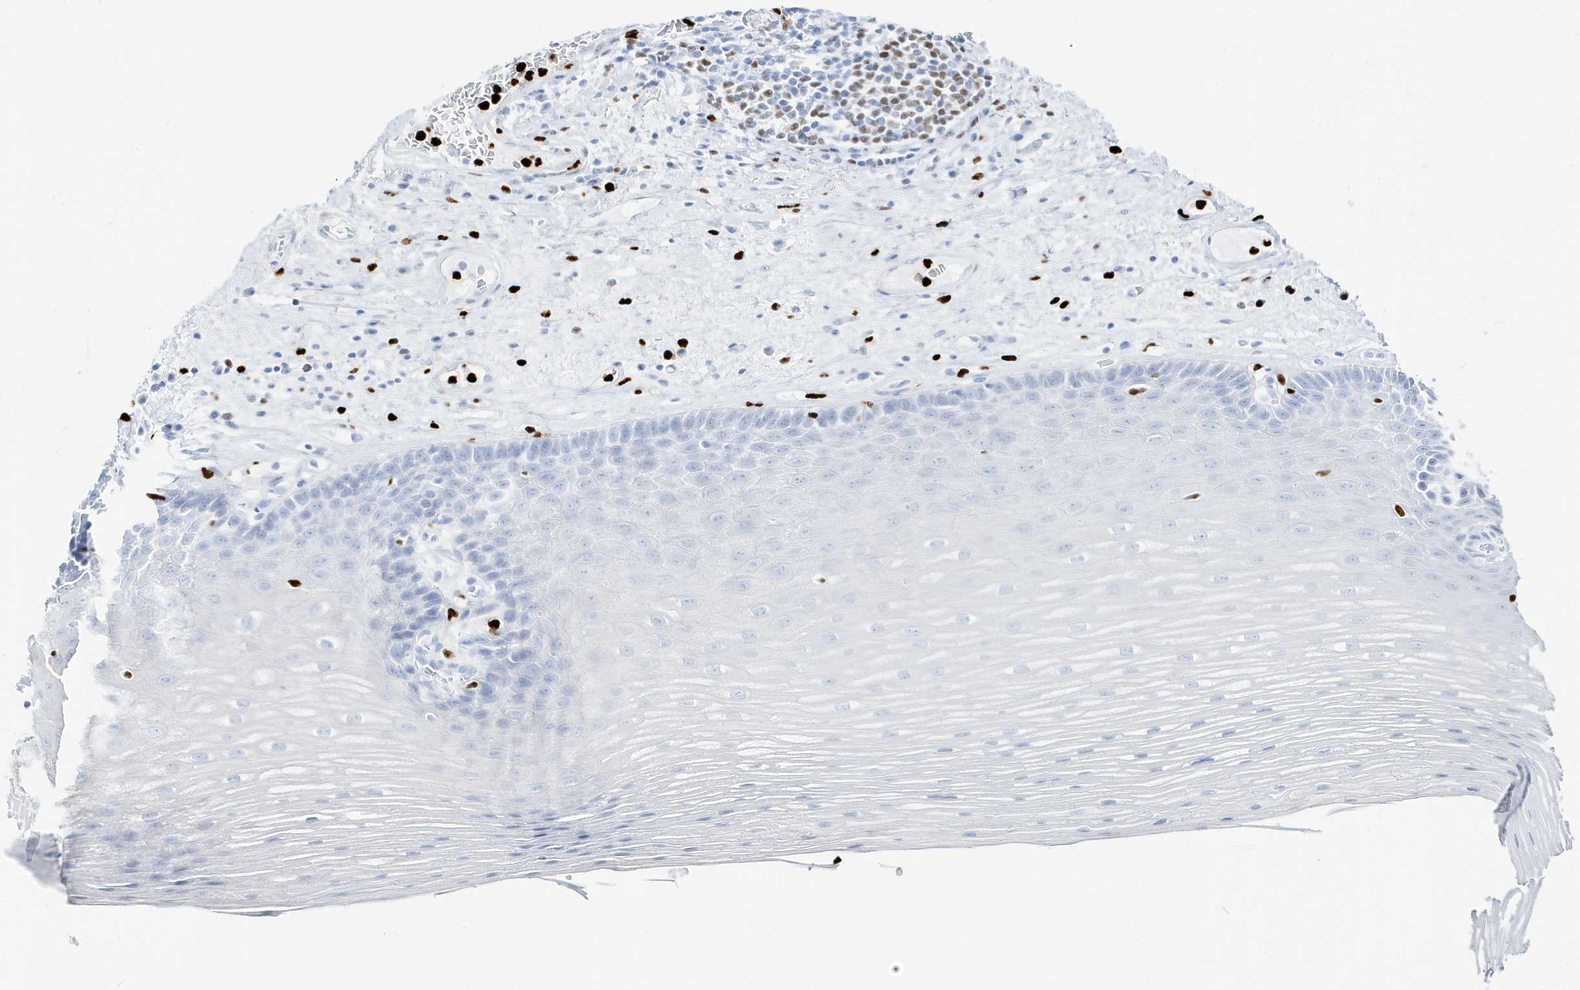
{"staining": {"intensity": "negative", "quantity": "none", "location": "none"}, "tissue": "esophagus", "cell_type": "Squamous epithelial cells", "image_type": "normal", "snomed": [{"axis": "morphology", "description": "Normal tissue, NOS"}, {"axis": "topography", "description": "Esophagus"}], "caption": "Benign esophagus was stained to show a protein in brown. There is no significant staining in squamous epithelial cells.", "gene": "MNDA", "patient": {"sex": "male", "age": 62}}